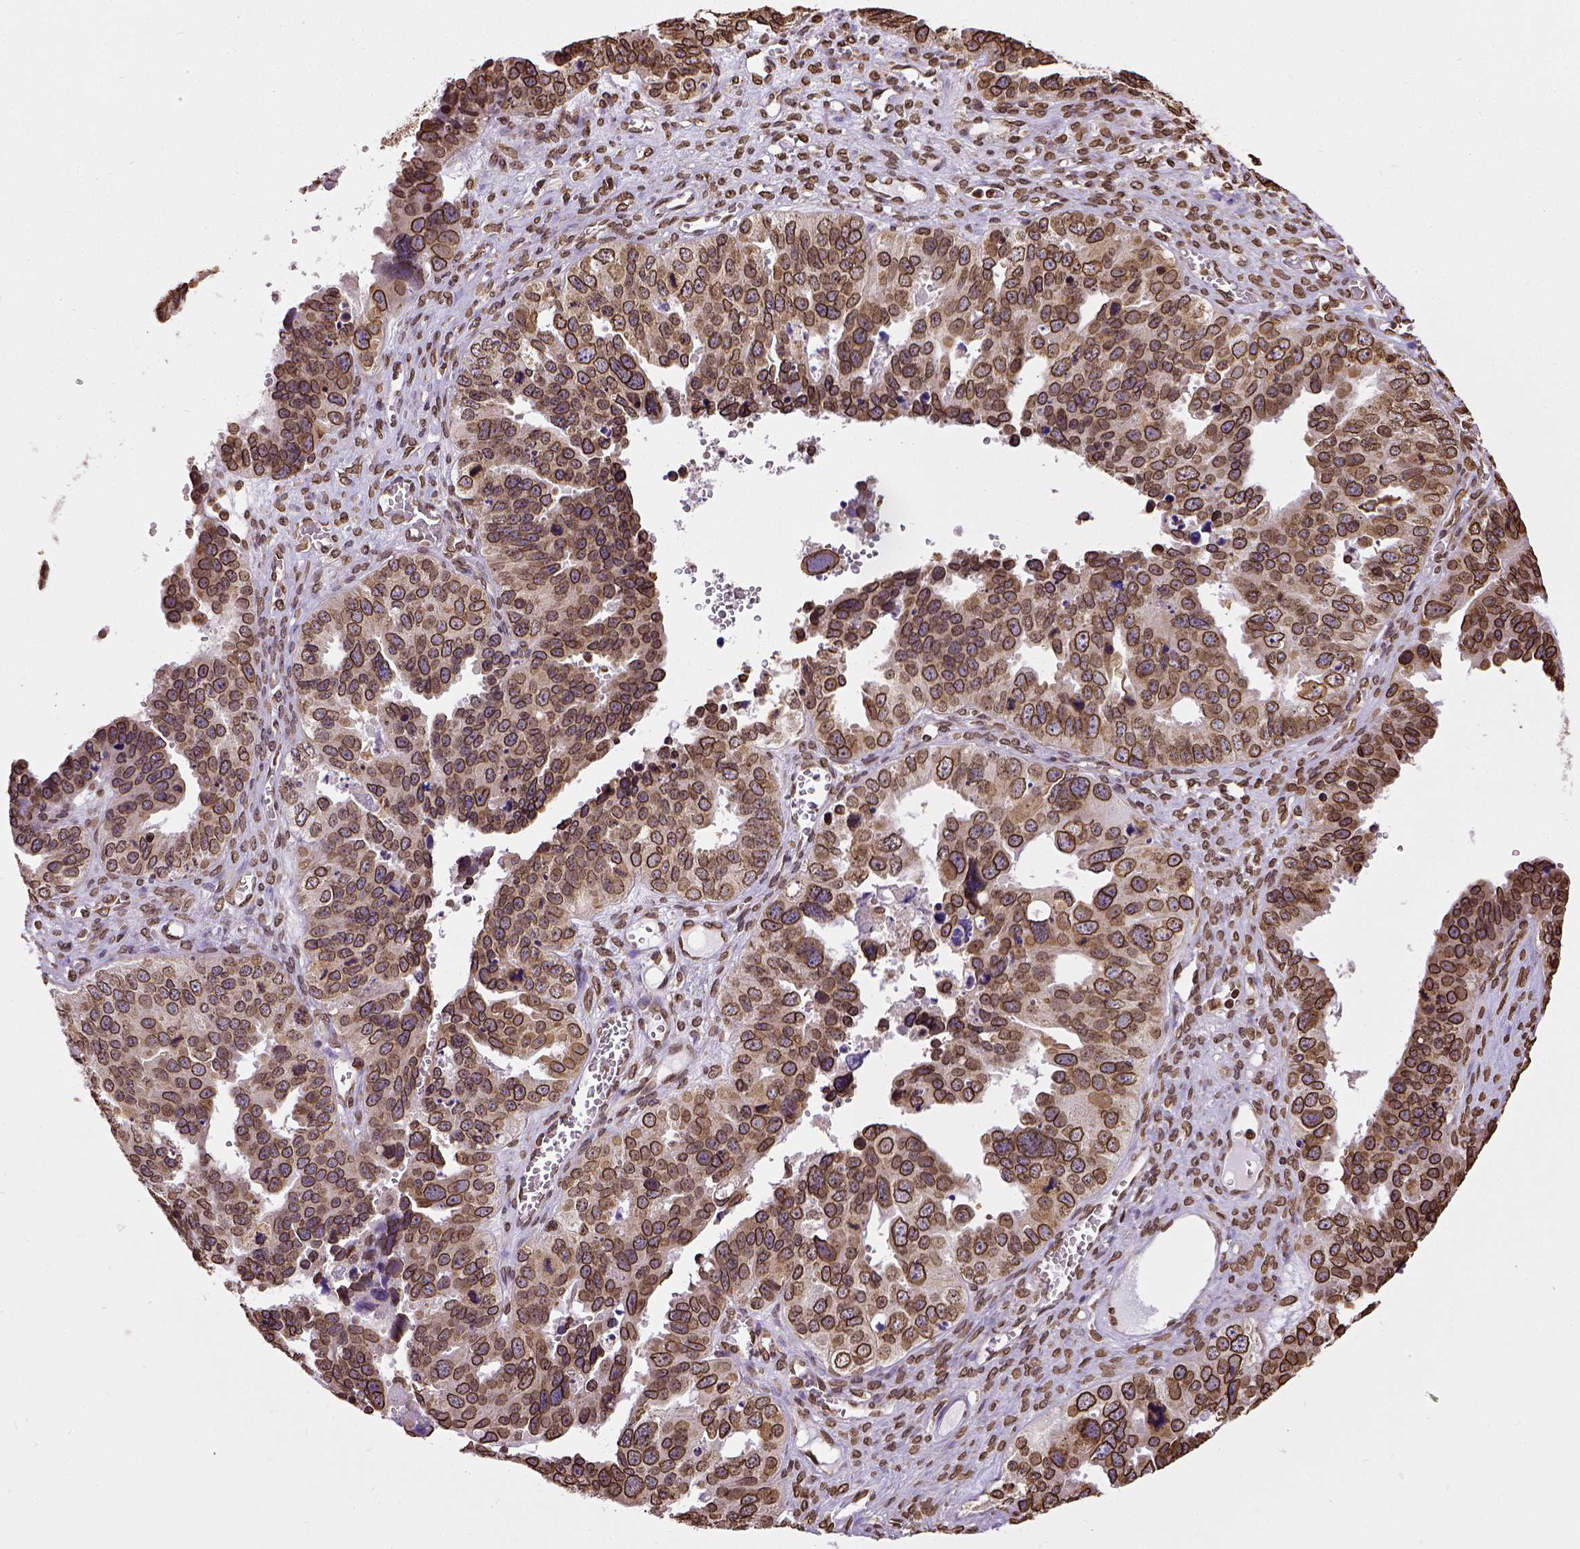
{"staining": {"intensity": "strong", "quantity": ">75%", "location": "cytoplasmic/membranous,nuclear"}, "tissue": "ovarian cancer", "cell_type": "Tumor cells", "image_type": "cancer", "snomed": [{"axis": "morphology", "description": "Cystadenocarcinoma, serous, NOS"}, {"axis": "topography", "description": "Ovary"}], "caption": "Immunohistochemical staining of human ovarian cancer exhibits strong cytoplasmic/membranous and nuclear protein positivity in approximately >75% of tumor cells. (DAB = brown stain, brightfield microscopy at high magnification).", "gene": "MTDH", "patient": {"sex": "female", "age": 76}}